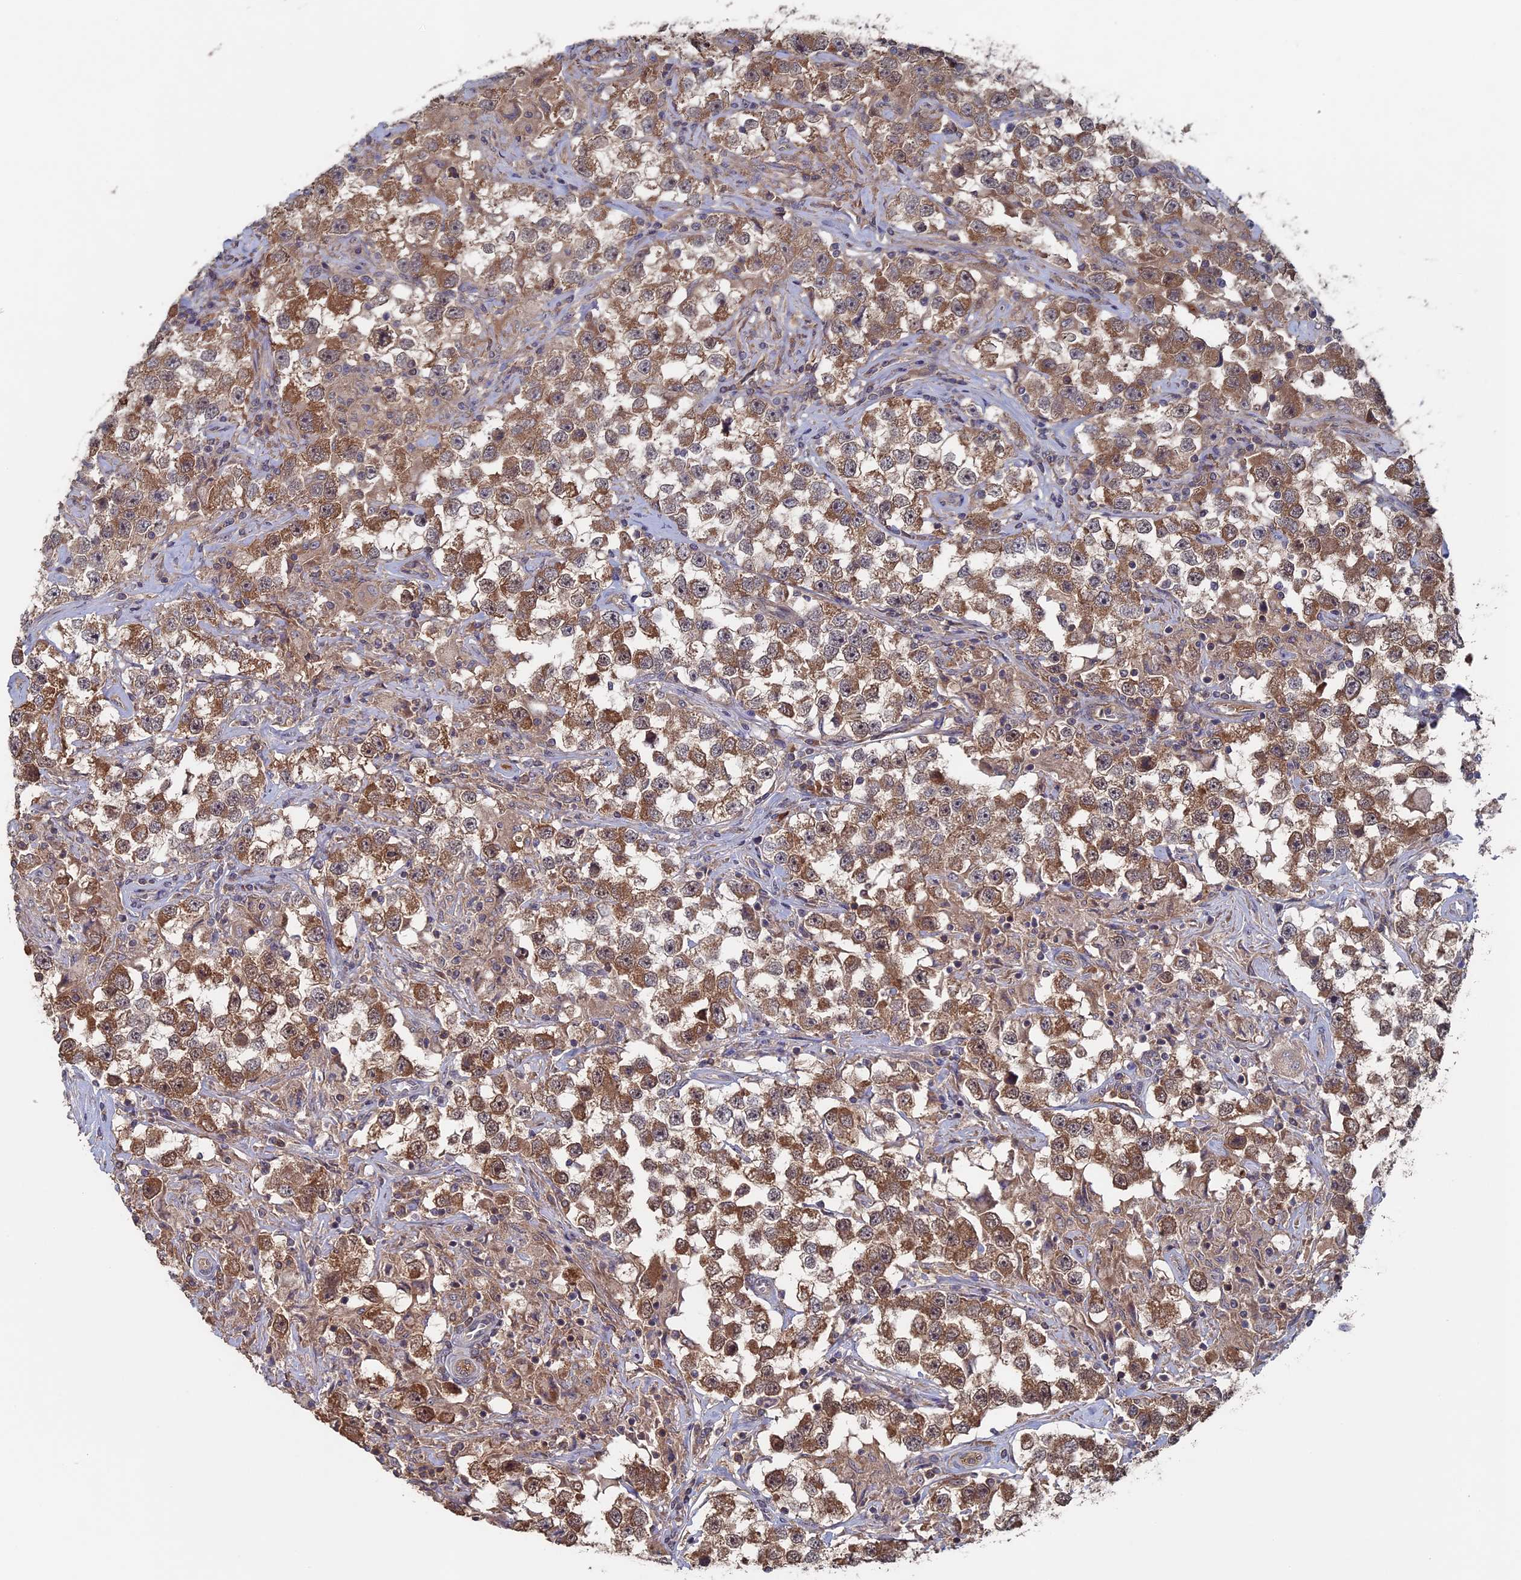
{"staining": {"intensity": "moderate", "quantity": ">75%", "location": "cytoplasmic/membranous"}, "tissue": "testis cancer", "cell_type": "Tumor cells", "image_type": "cancer", "snomed": [{"axis": "morphology", "description": "Seminoma, NOS"}, {"axis": "topography", "description": "Testis"}], "caption": "Immunohistochemical staining of human seminoma (testis) shows moderate cytoplasmic/membranous protein expression in approximately >75% of tumor cells.", "gene": "RAB15", "patient": {"sex": "male", "age": 46}}